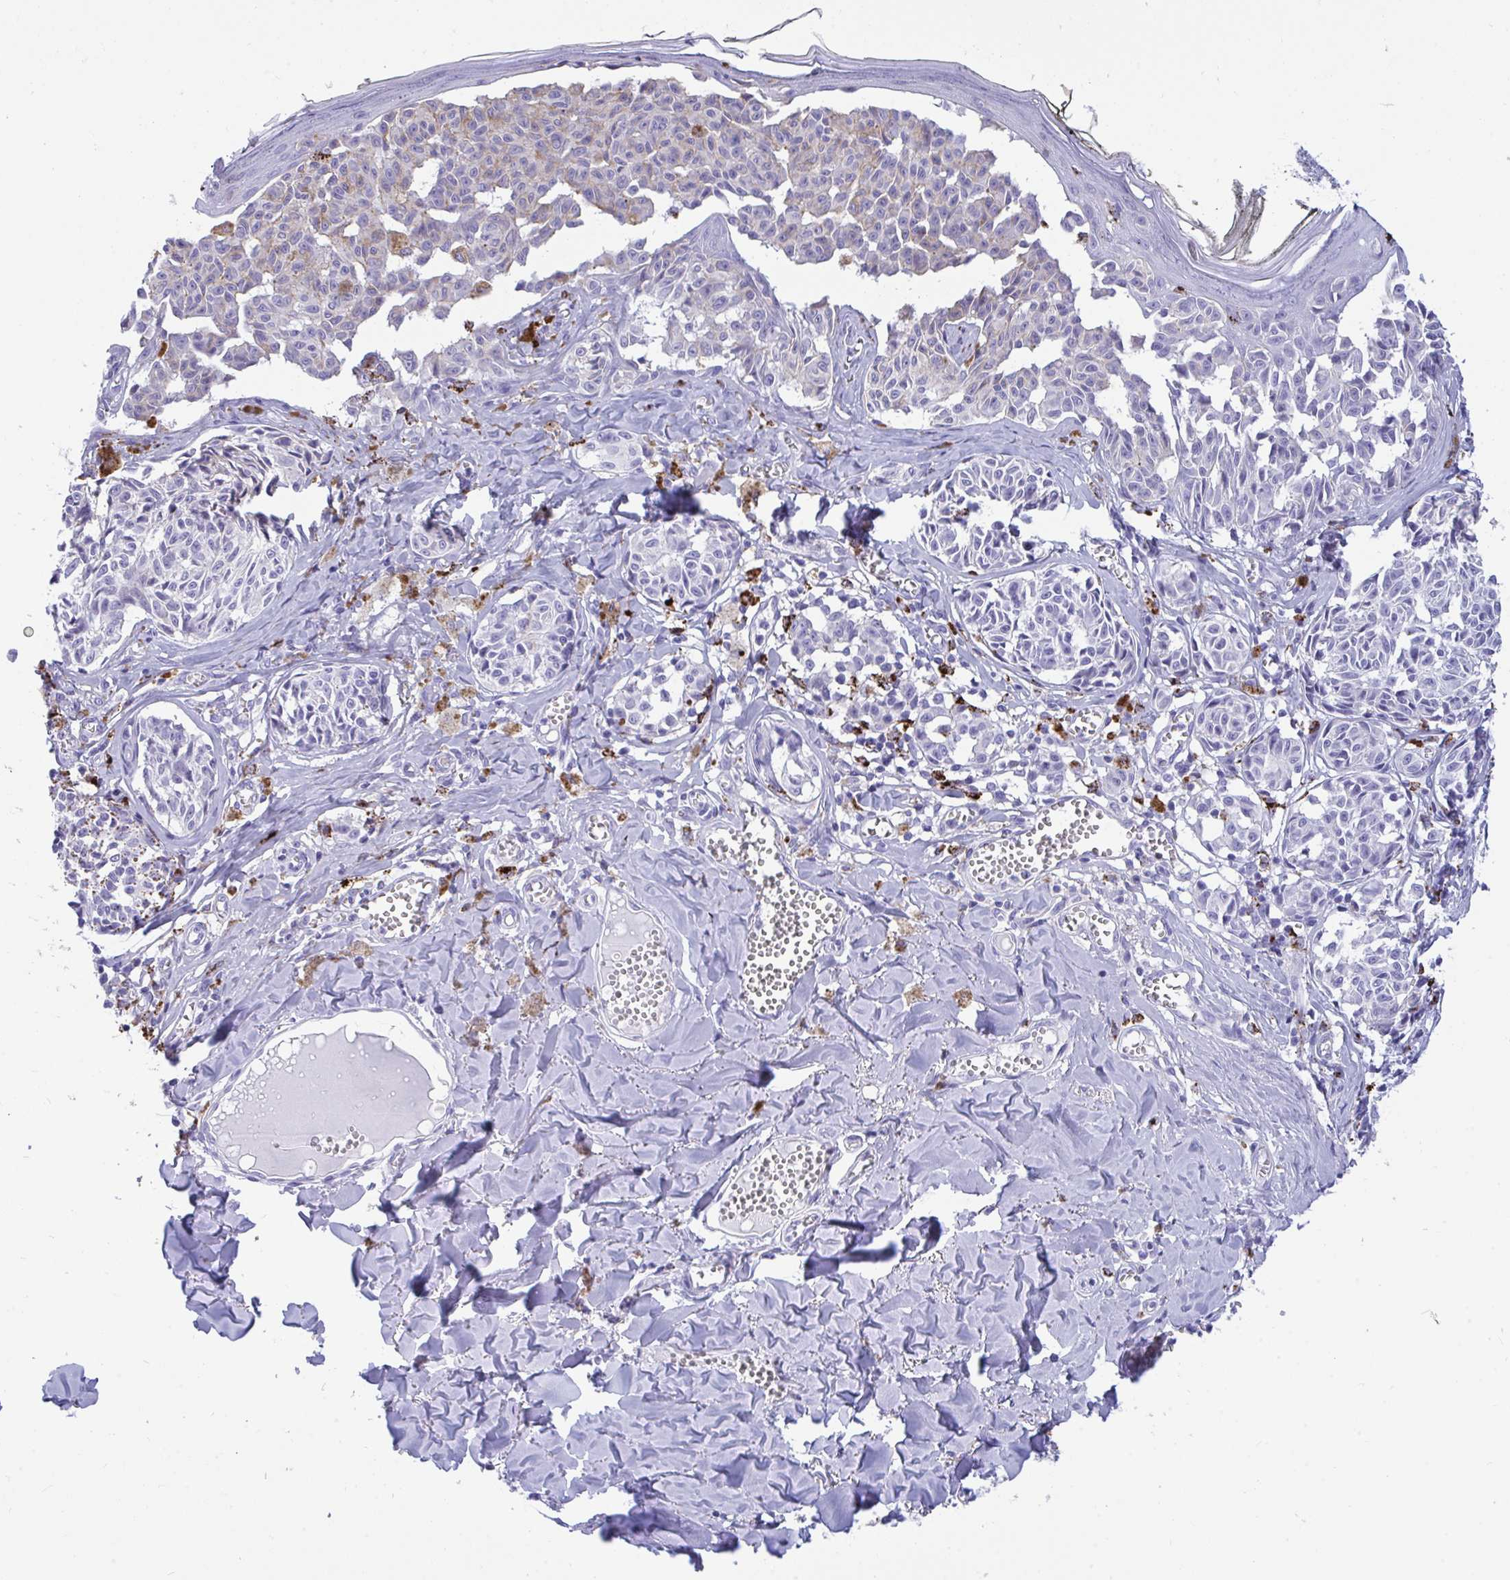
{"staining": {"intensity": "negative", "quantity": "none", "location": "none"}, "tissue": "melanoma", "cell_type": "Tumor cells", "image_type": "cancer", "snomed": [{"axis": "morphology", "description": "Malignant melanoma, NOS"}, {"axis": "topography", "description": "Skin"}], "caption": "Histopathology image shows no protein expression in tumor cells of malignant melanoma tissue.", "gene": "CPVL", "patient": {"sex": "female", "age": 43}}